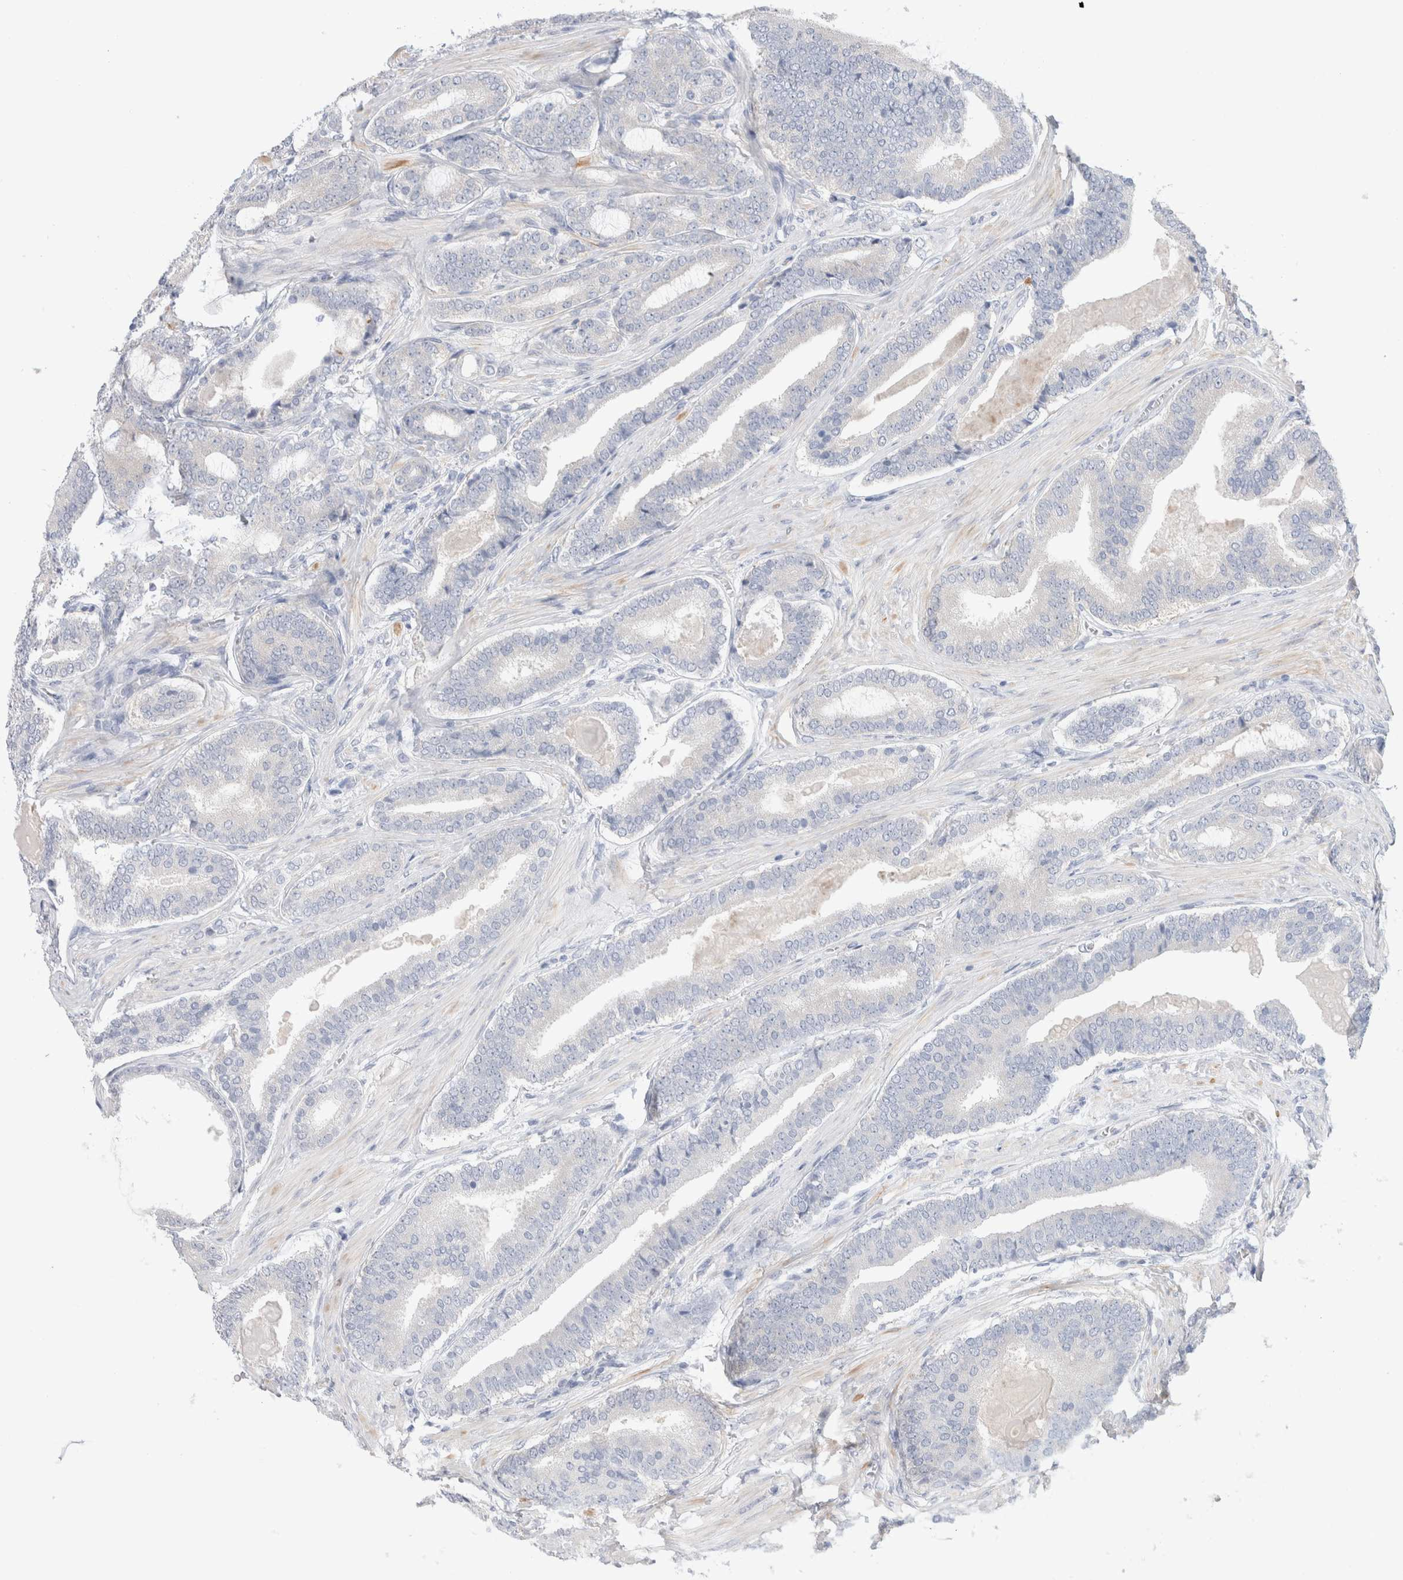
{"staining": {"intensity": "negative", "quantity": "none", "location": "none"}, "tissue": "prostate cancer", "cell_type": "Tumor cells", "image_type": "cancer", "snomed": [{"axis": "morphology", "description": "Adenocarcinoma, High grade"}, {"axis": "topography", "description": "Prostate"}], "caption": "High power microscopy histopathology image of an immunohistochemistry (IHC) histopathology image of prostate adenocarcinoma (high-grade), revealing no significant positivity in tumor cells.", "gene": "NDOR1", "patient": {"sex": "male", "age": 60}}